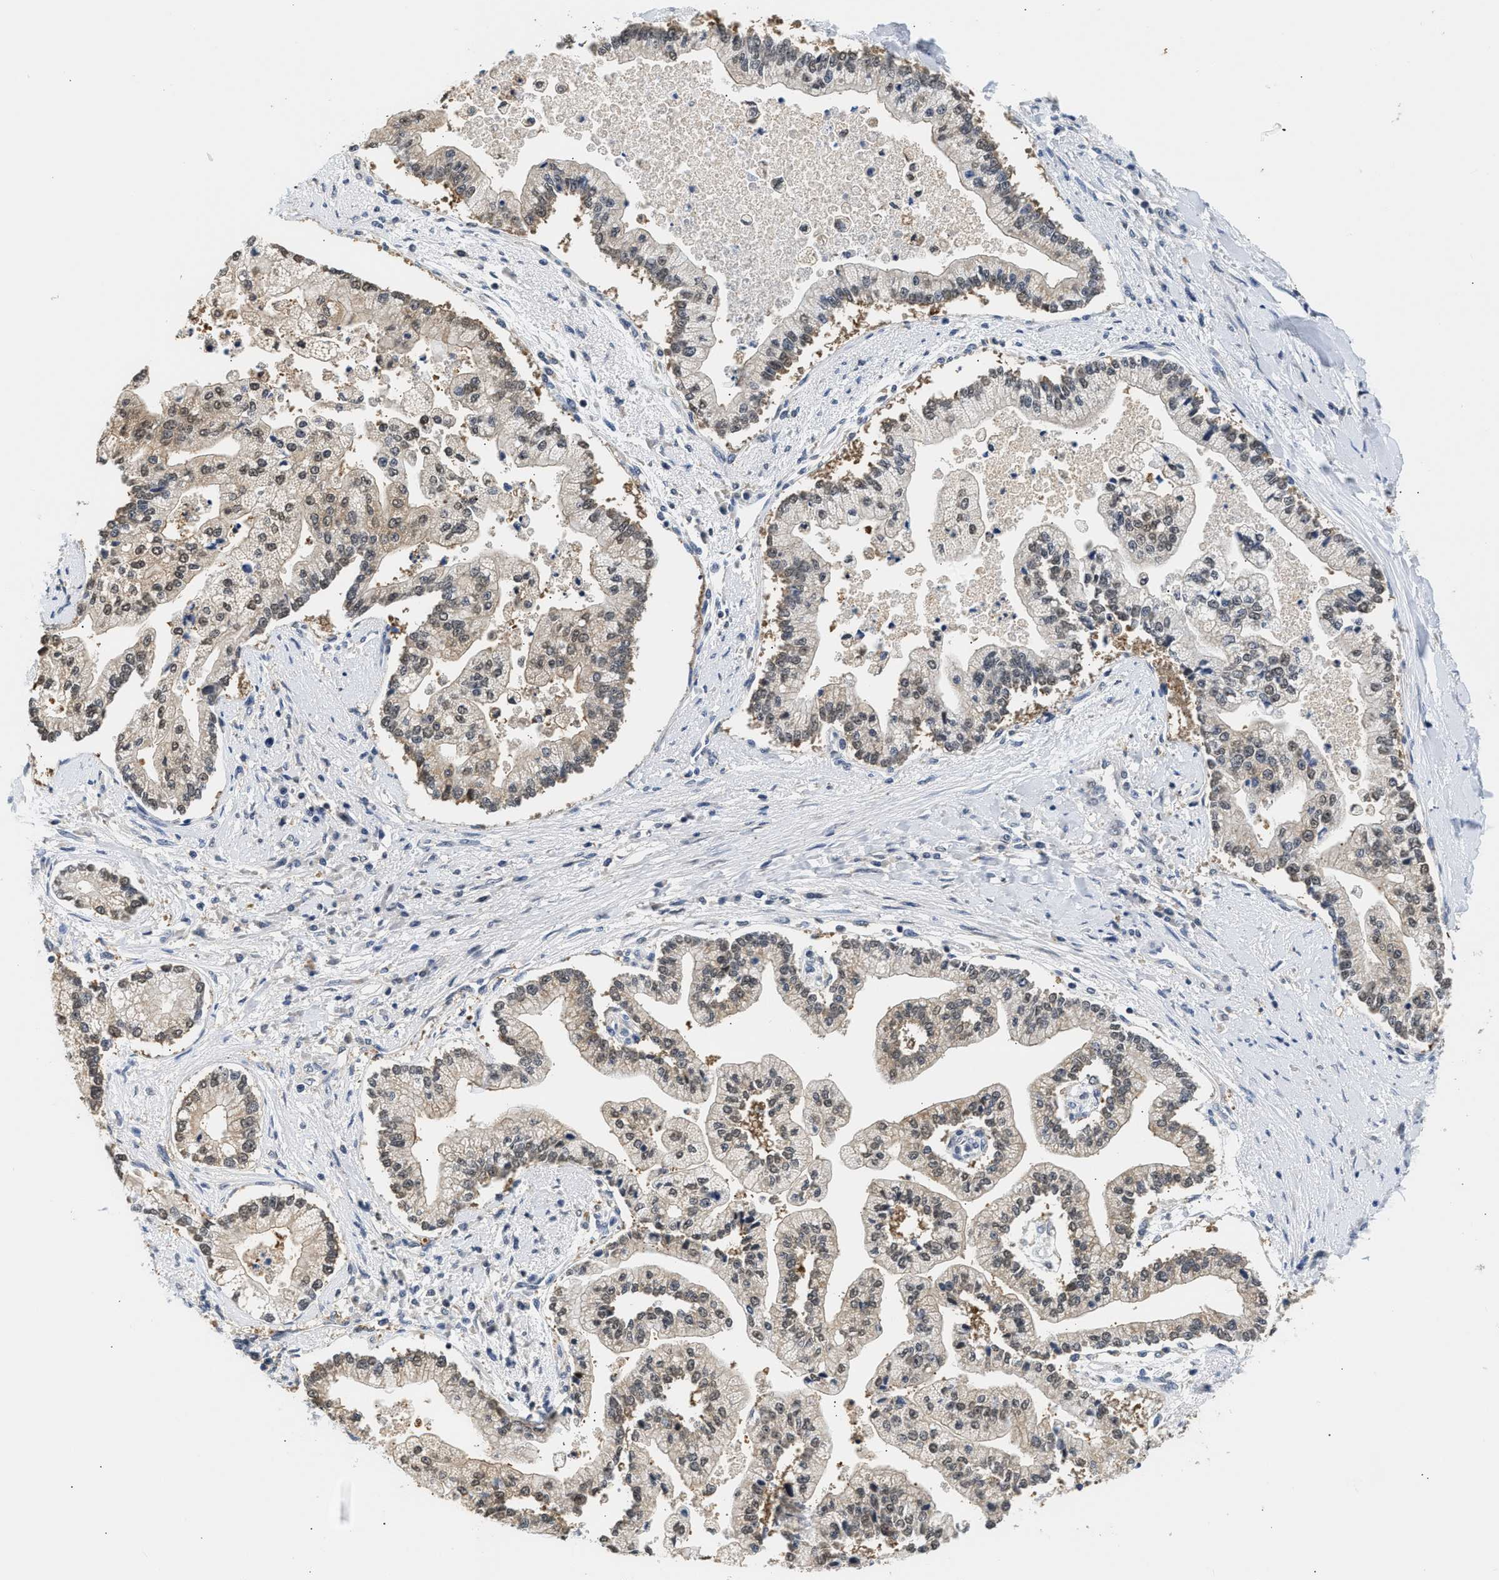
{"staining": {"intensity": "weak", "quantity": "25%-75%", "location": "nuclear"}, "tissue": "liver cancer", "cell_type": "Tumor cells", "image_type": "cancer", "snomed": [{"axis": "morphology", "description": "Cholangiocarcinoma"}, {"axis": "topography", "description": "Liver"}], "caption": "Immunohistochemistry micrograph of neoplastic tissue: human liver cancer (cholangiocarcinoma) stained using IHC displays low levels of weak protein expression localized specifically in the nuclear of tumor cells, appearing as a nuclear brown color.", "gene": "PPM1L", "patient": {"sex": "male", "age": 50}}